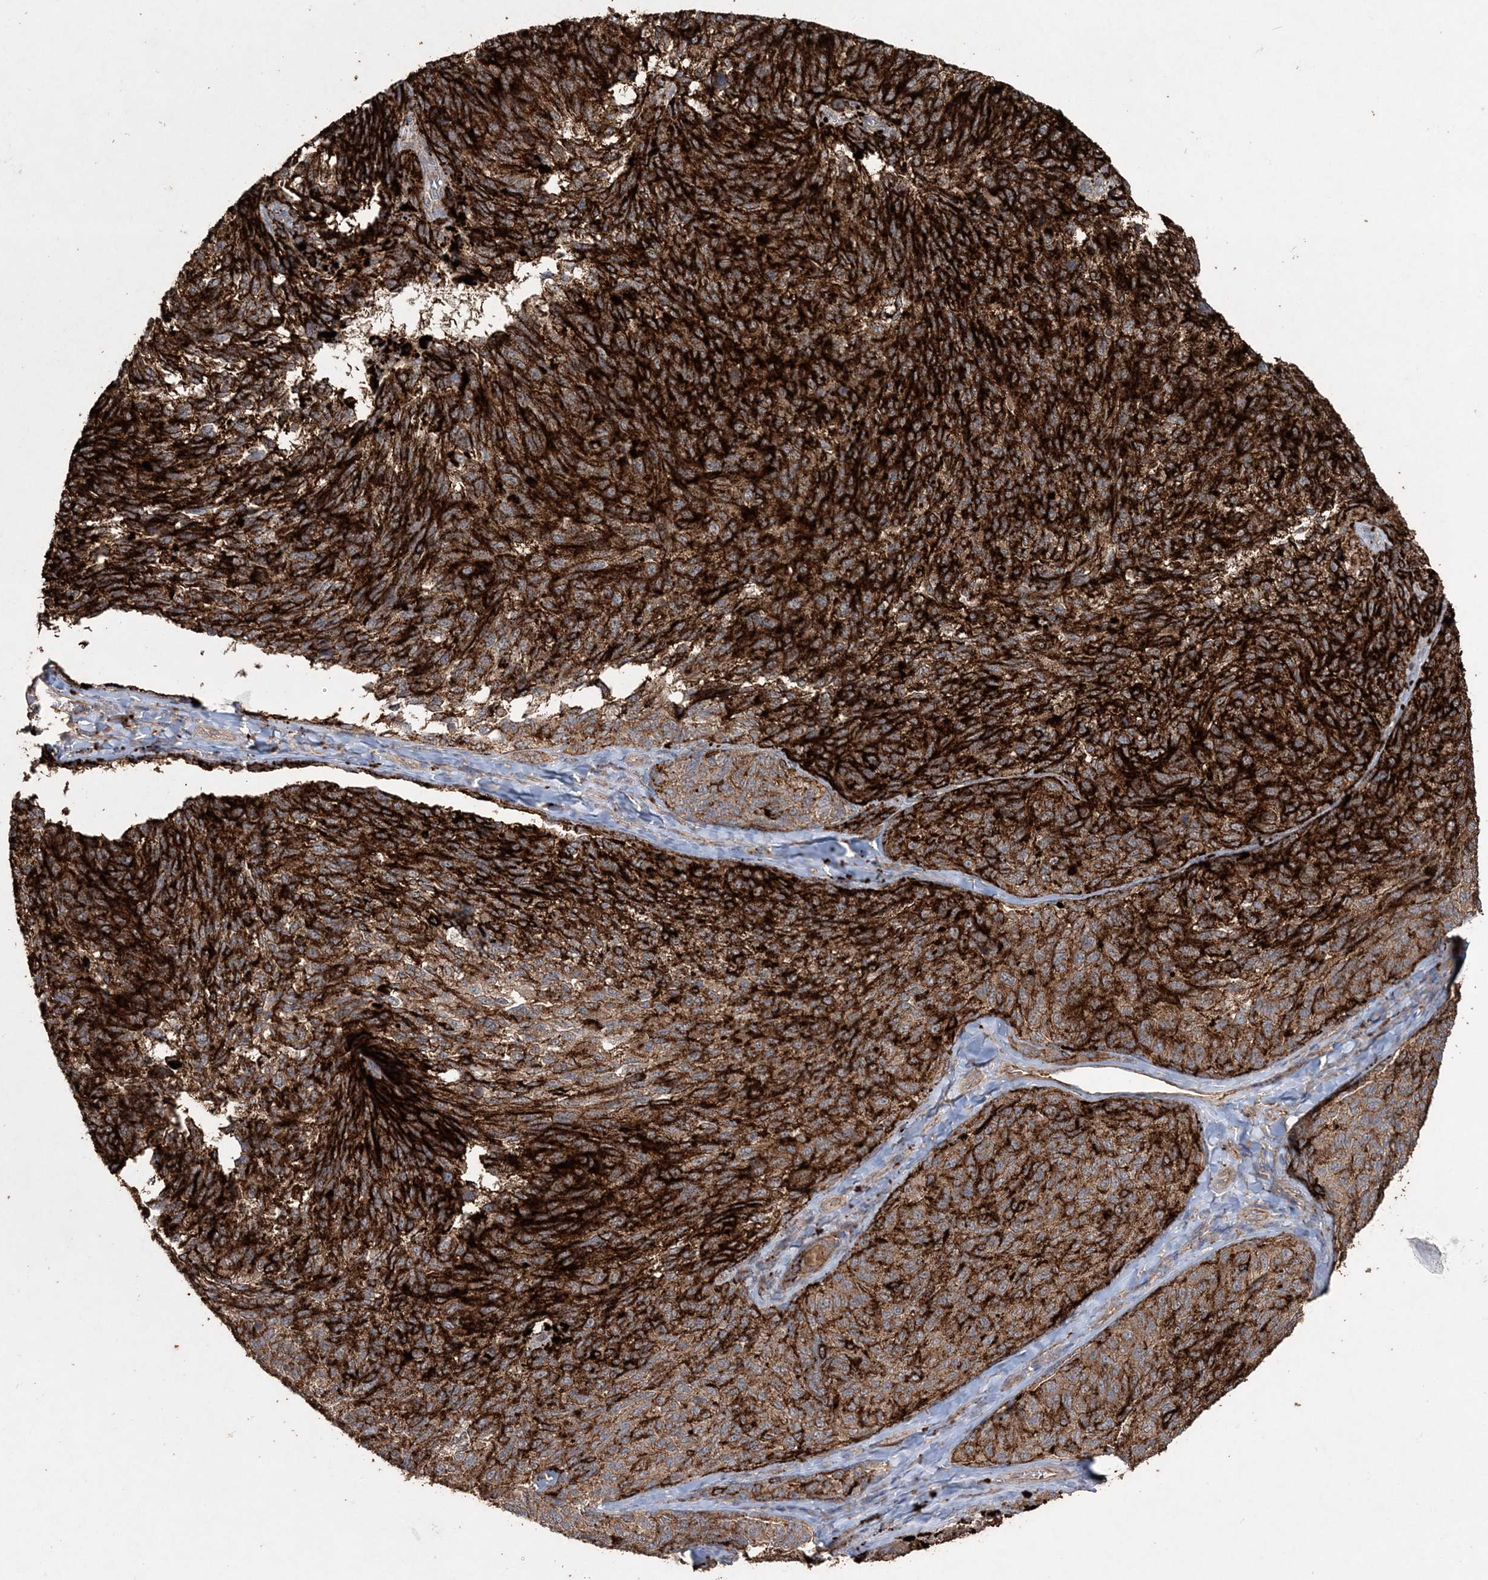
{"staining": {"intensity": "strong", "quantity": ">75%", "location": "cytoplasmic/membranous"}, "tissue": "melanoma", "cell_type": "Tumor cells", "image_type": "cancer", "snomed": [{"axis": "morphology", "description": "Malignant melanoma, NOS"}, {"axis": "topography", "description": "Skin"}], "caption": "The histopathology image reveals immunohistochemical staining of malignant melanoma. There is strong cytoplasmic/membranous expression is seen in approximately >75% of tumor cells. (brown staining indicates protein expression, while blue staining denotes nuclei).", "gene": "TTC7A", "patient": {"sex": "female", "age": 73}}